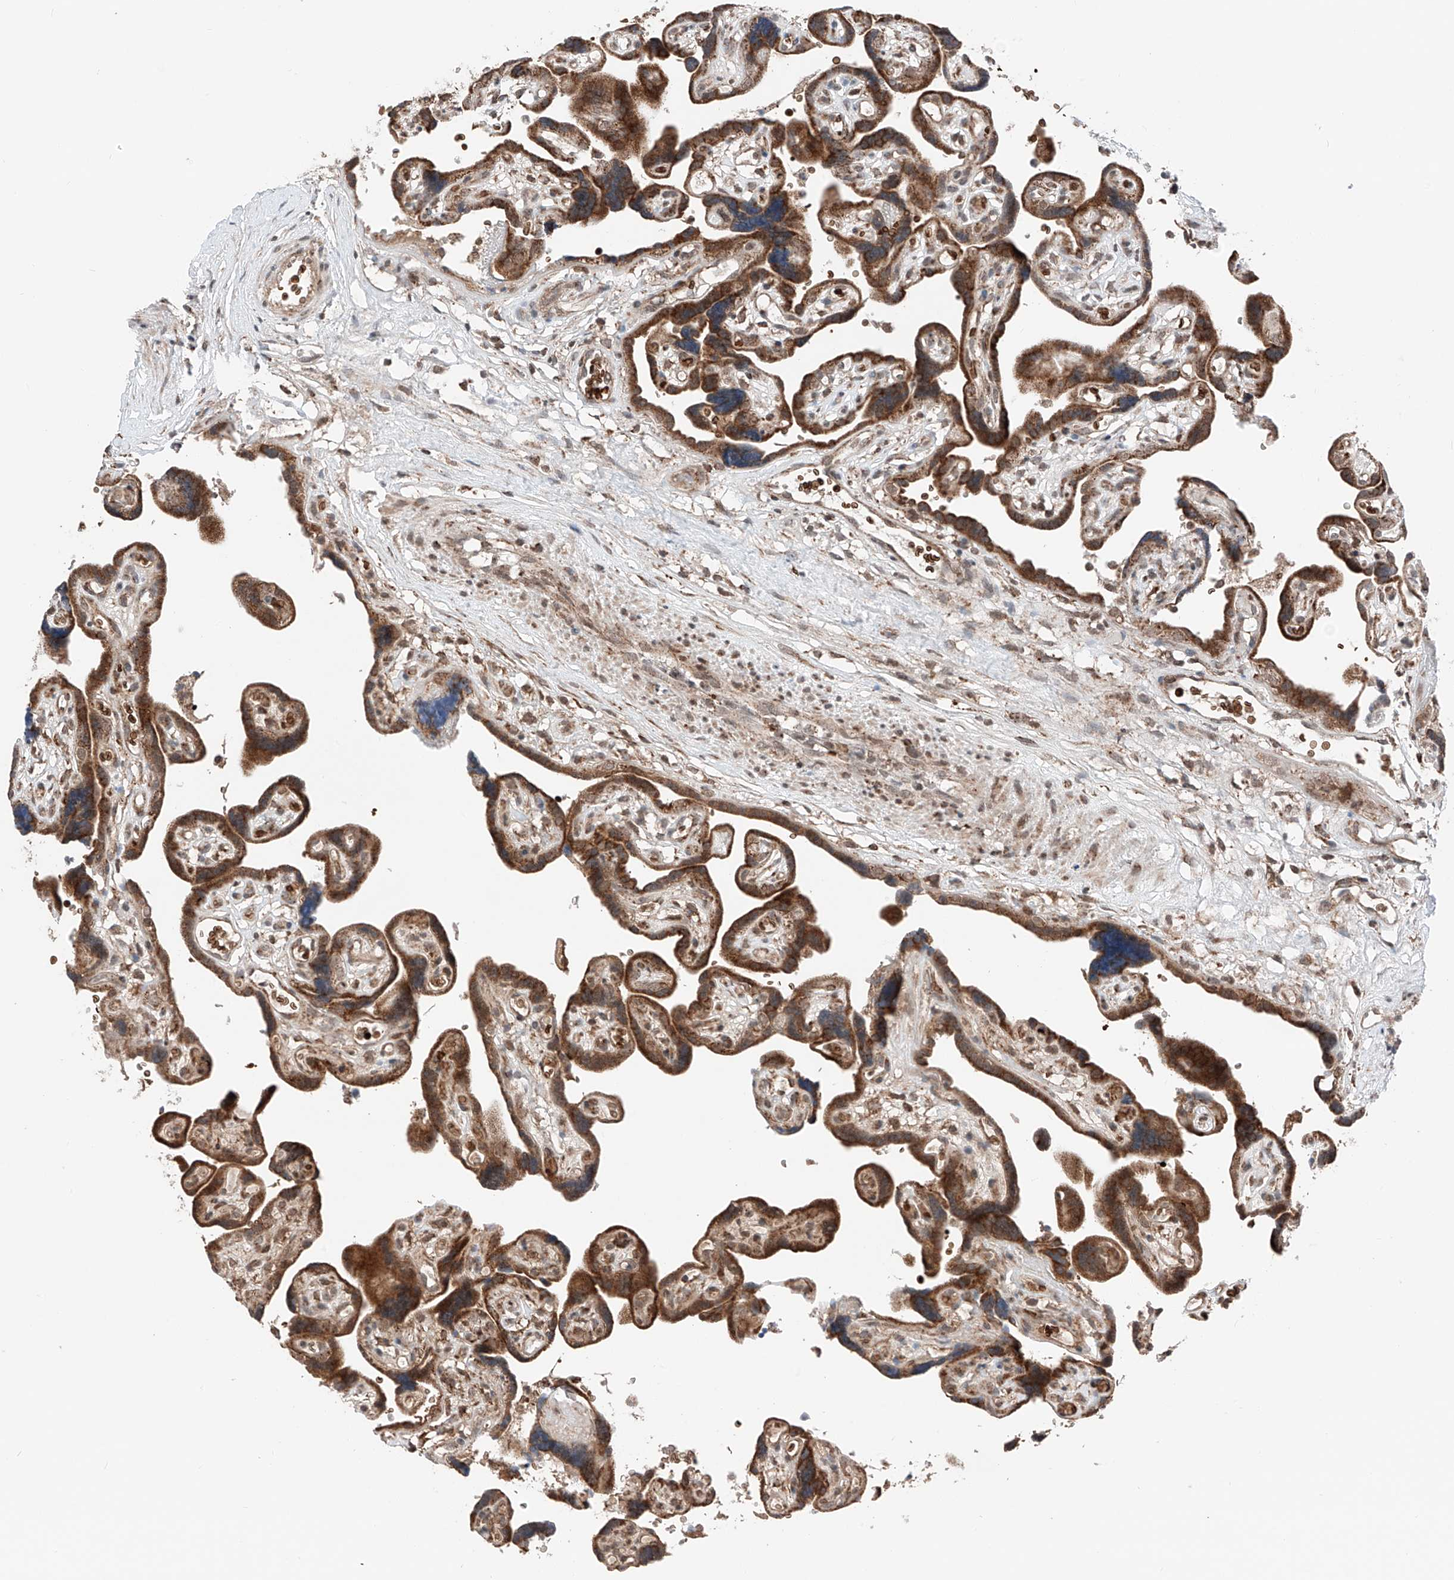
{"staining": {"intensity": "strong", "quantity": ">75%", "location": "cytoplasmic/membranous"}, "tissue": "placenta", "cell_type": "Decidual cells", "image_type": "normal", "snomed": [{"axis": "morphology", "description": "Normal tissue, NOS"}, {"axis": "topography", "description": "Placenta"}], "caption": "Brown immunohistochemical staining in unremarkable human placenta reveals strong cytoplasmic/membranous staining in approximately >75% of decidual cells.", "gene": "ZSCAN29", "patient": {"sex": "female", "age": 30}}